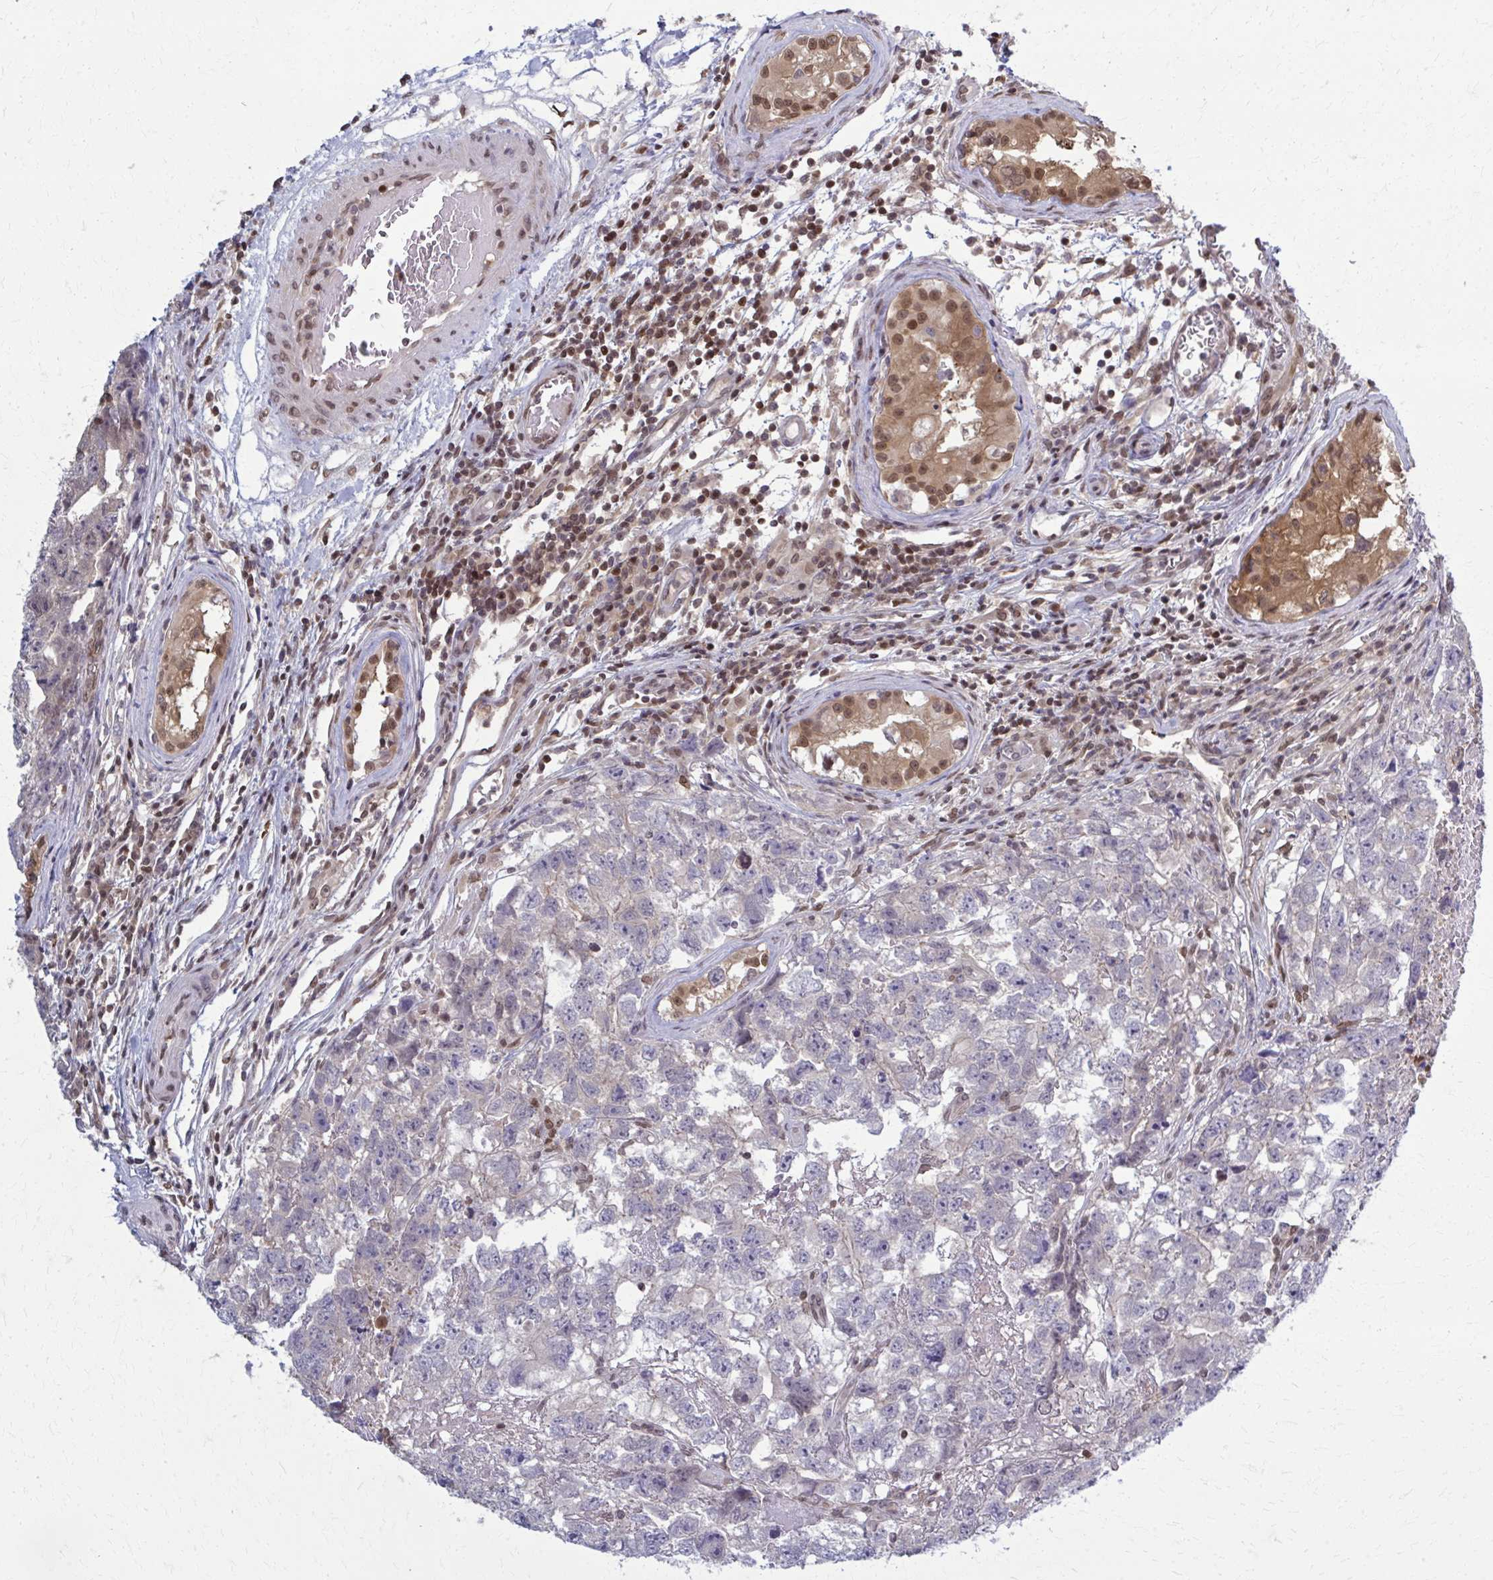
{"staining": {"intensity": "negative", "quantity": "none", "location": "none"}, "tissue": "testis cancer", "cell_type": "Tumor cells", "image_type": "cancer", "snomed": [{"axis": "morphology", "description": "Carcinoma, Embryonal, NOS"}, {"axis": "topography", "description": "Testis"}], "caption": "The IHC micrograph has no significant staining in tumor cells of testis embryonal carcinoma tissue.", "gene": "MDH1", "patient": {"sex": "male", "age": 22}}